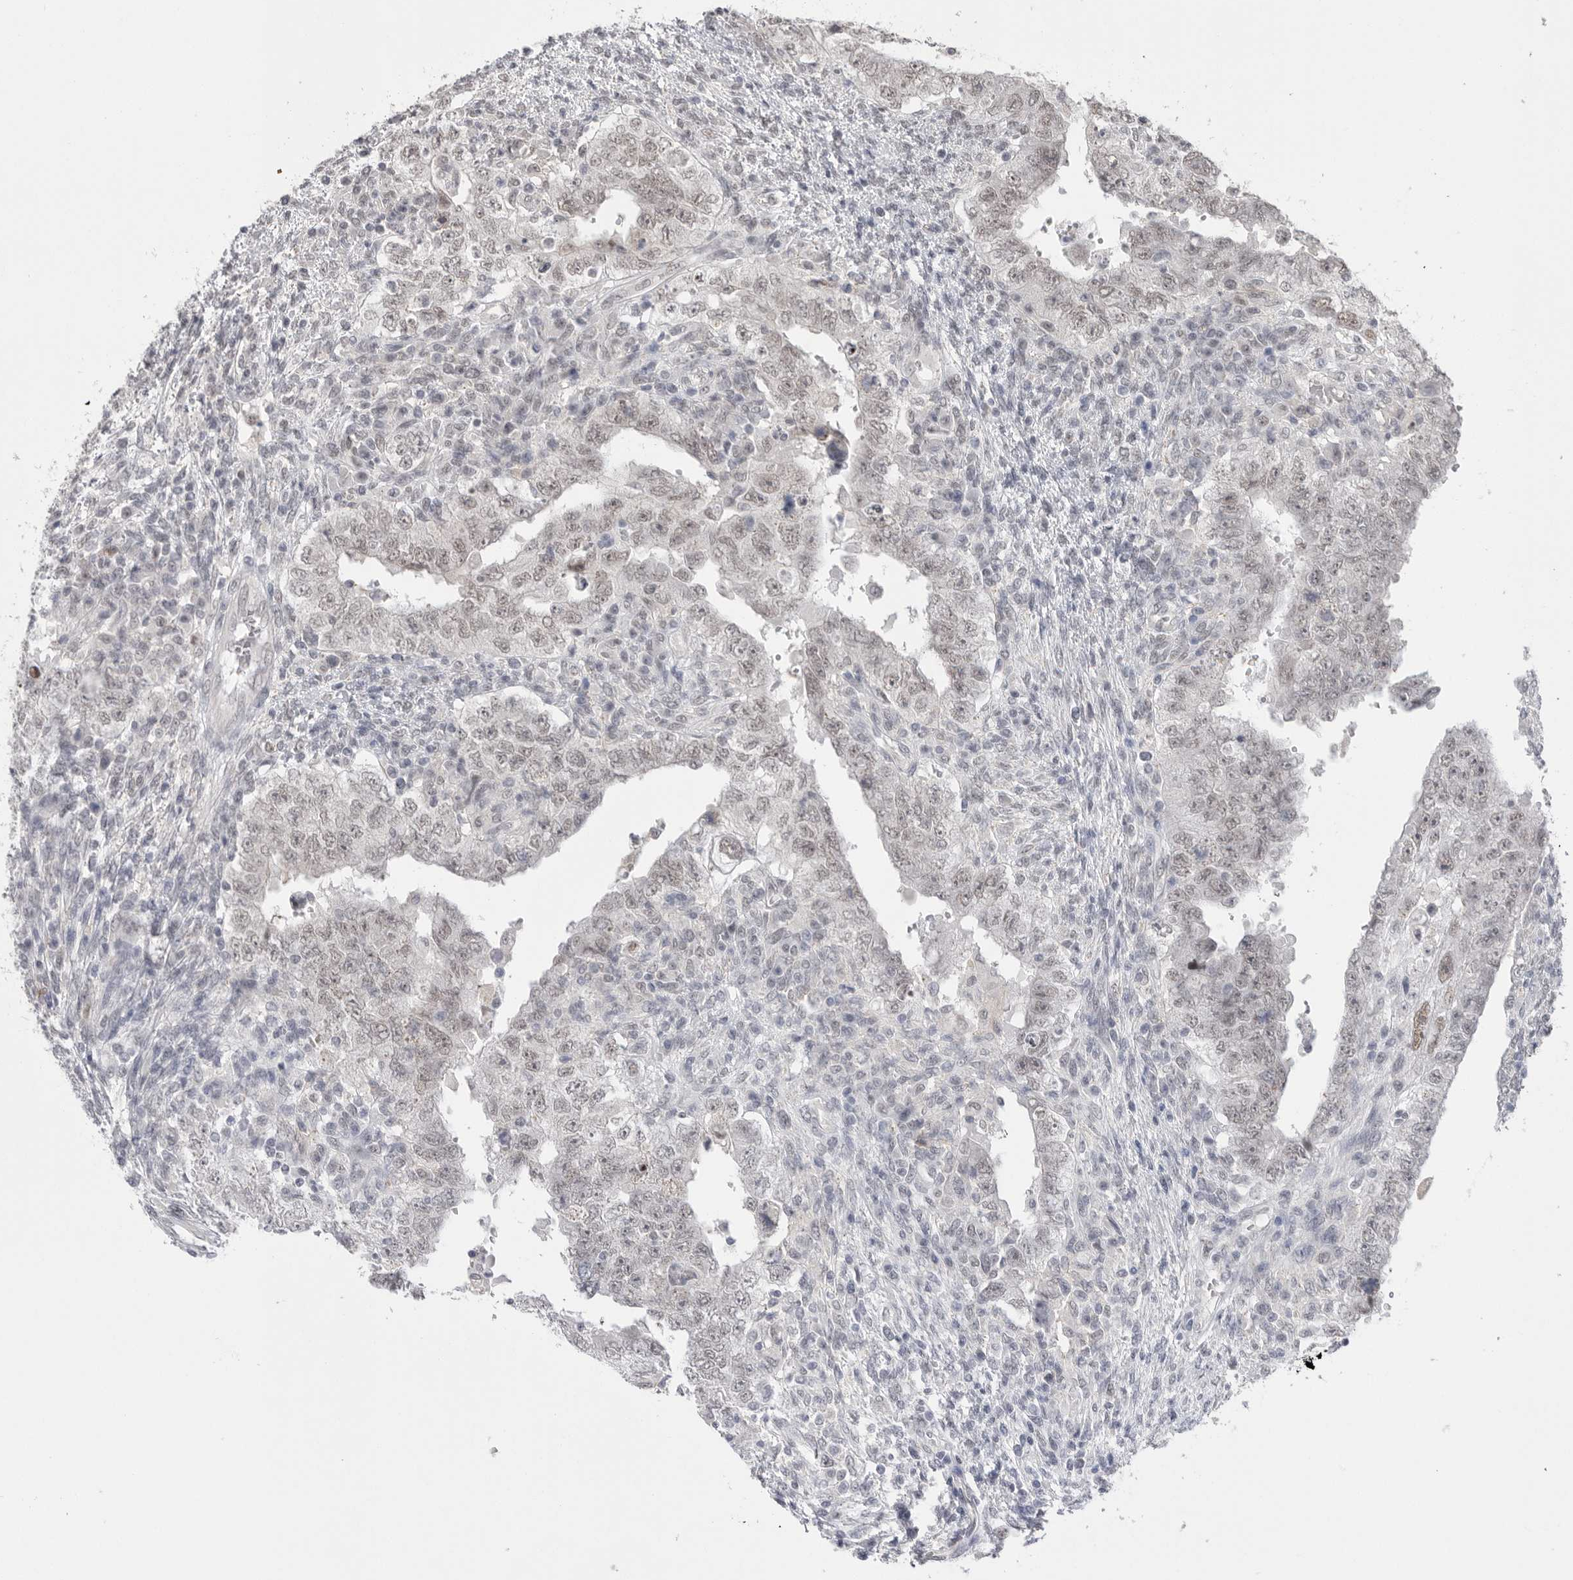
{"staining": {"intensity": "weak", "quantity": "25%-75%", "location": "nuclear"}, "tissue": "testis cancer", "cell_type": "Tumor cells", "image_type": "cancer", "snomed": [{"axis": "morphology", "description": "Carcinoma, Embryonal, NOS"}, {"axis": "topography", "description": "Testis"}], "caption": "An immunohistochemistry histopathology image of neoplastic tissue is shown. Protein staining in brown labels weak nuclear positivity in testis cancer within tumor cells.", "gene": "BCLAF3", "patient": {"sex": "male", "age": 26}}